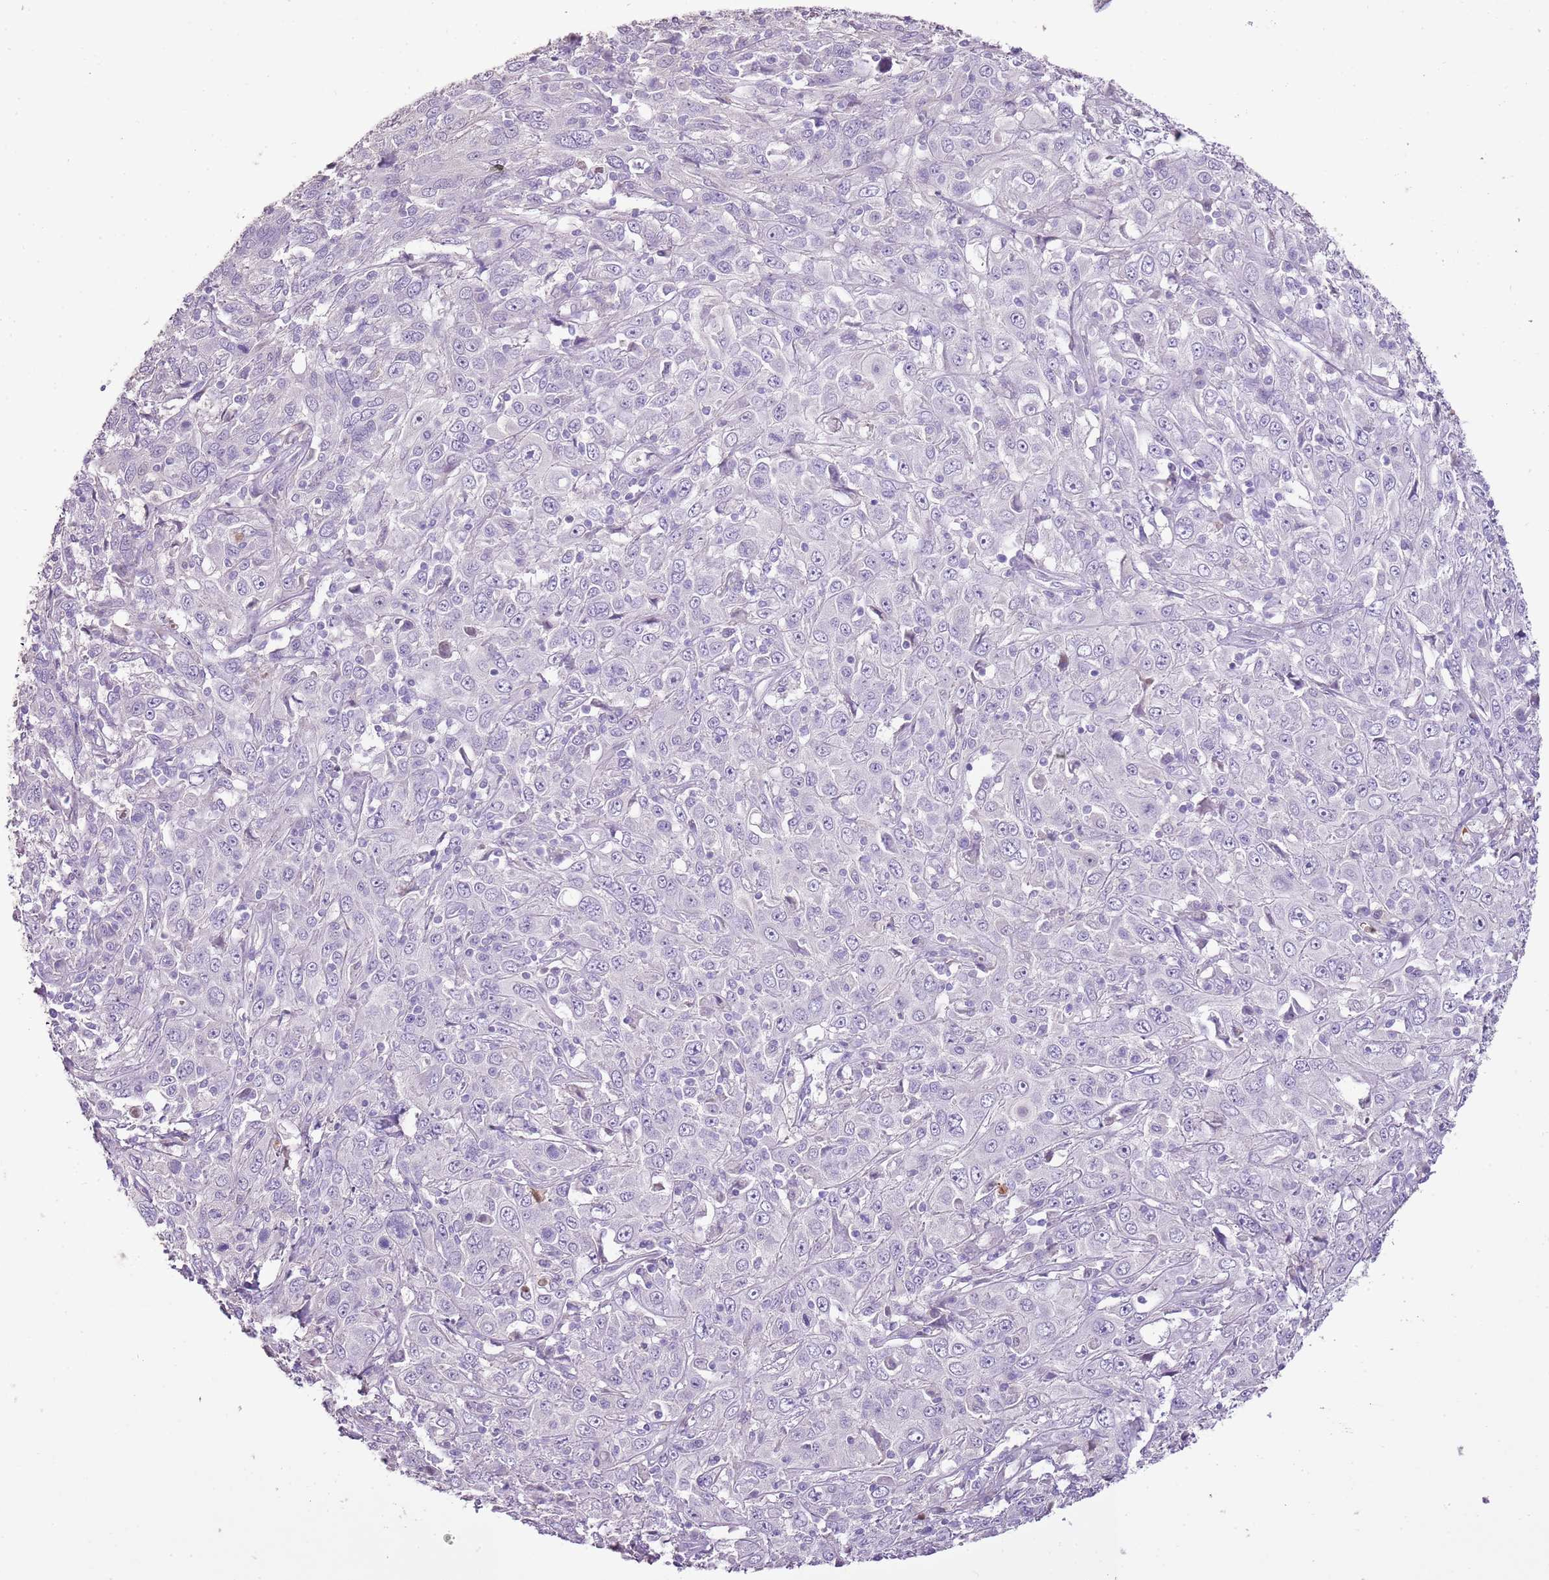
{"staining": {"intensity": "negative", "quantity": "none", "location": "none"}, "tissue": "cervical cancer", "cell_type": "Tumor cells", "image_type": "cancer", "snomed": [{"axis": "morphology", "description": "Squamous cell carcinoma, NOS"}, {"axis": "topography", "description": "Cervix"}], "caption": "Tumor cells show no significant protein positivity in cervical cancer. (Immunohistochemistry (ihc), brightfield microscopy, high magnification).", "gene": "XPO7", "patient": {"sex": "female", "age": 46}}